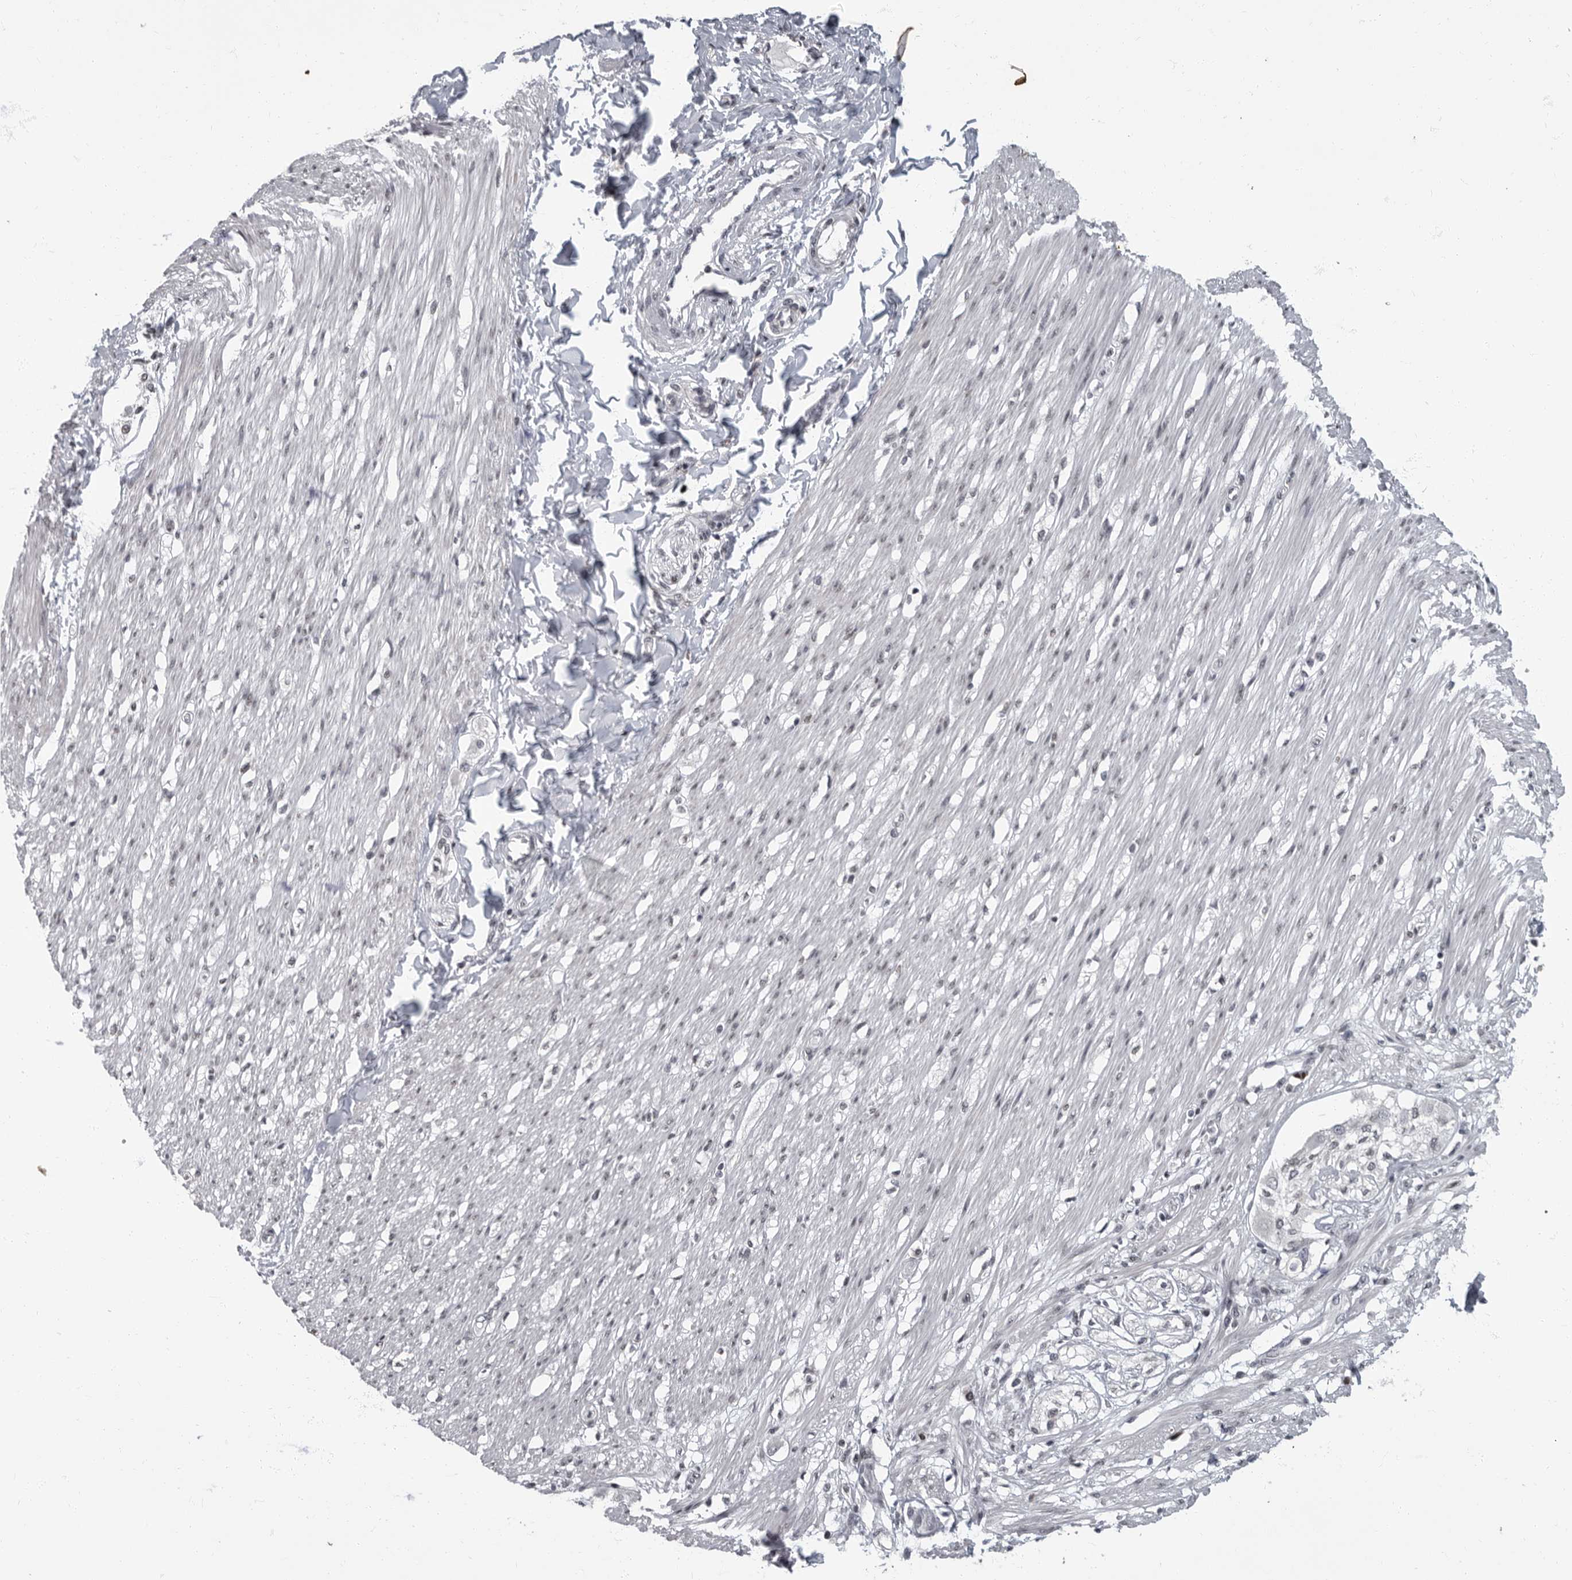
{"staining": {"intensity": "weak", "quantity": "25%-75%", "location": "nuclear"}, "tissue": "smooth muscle", "cell_type": "Smooth muscle cells", "image_type": "normal", "snomed": [{"axis": "morphology", "description": "Normal tissue, NOS"}, {"axis": "morphology", "description": "Adenocarcinoma, NOS"}, {"axis": "topography", "description": "Colon"}, {"axis": "topography", "description": "Peripheral nerve tissue"}], "caption": "Smooth muscle cells reveal low levels of weak nuclear positivity in about 25%-75% of cells in unremarkable human smooth muscle. The staining is performed using DAB brown chromogen to label protein expression. The nuclei are counter-stained blue using hematoxylin.", "gene": "EVI5", "patient": {"sex": "male", "age": 14}}